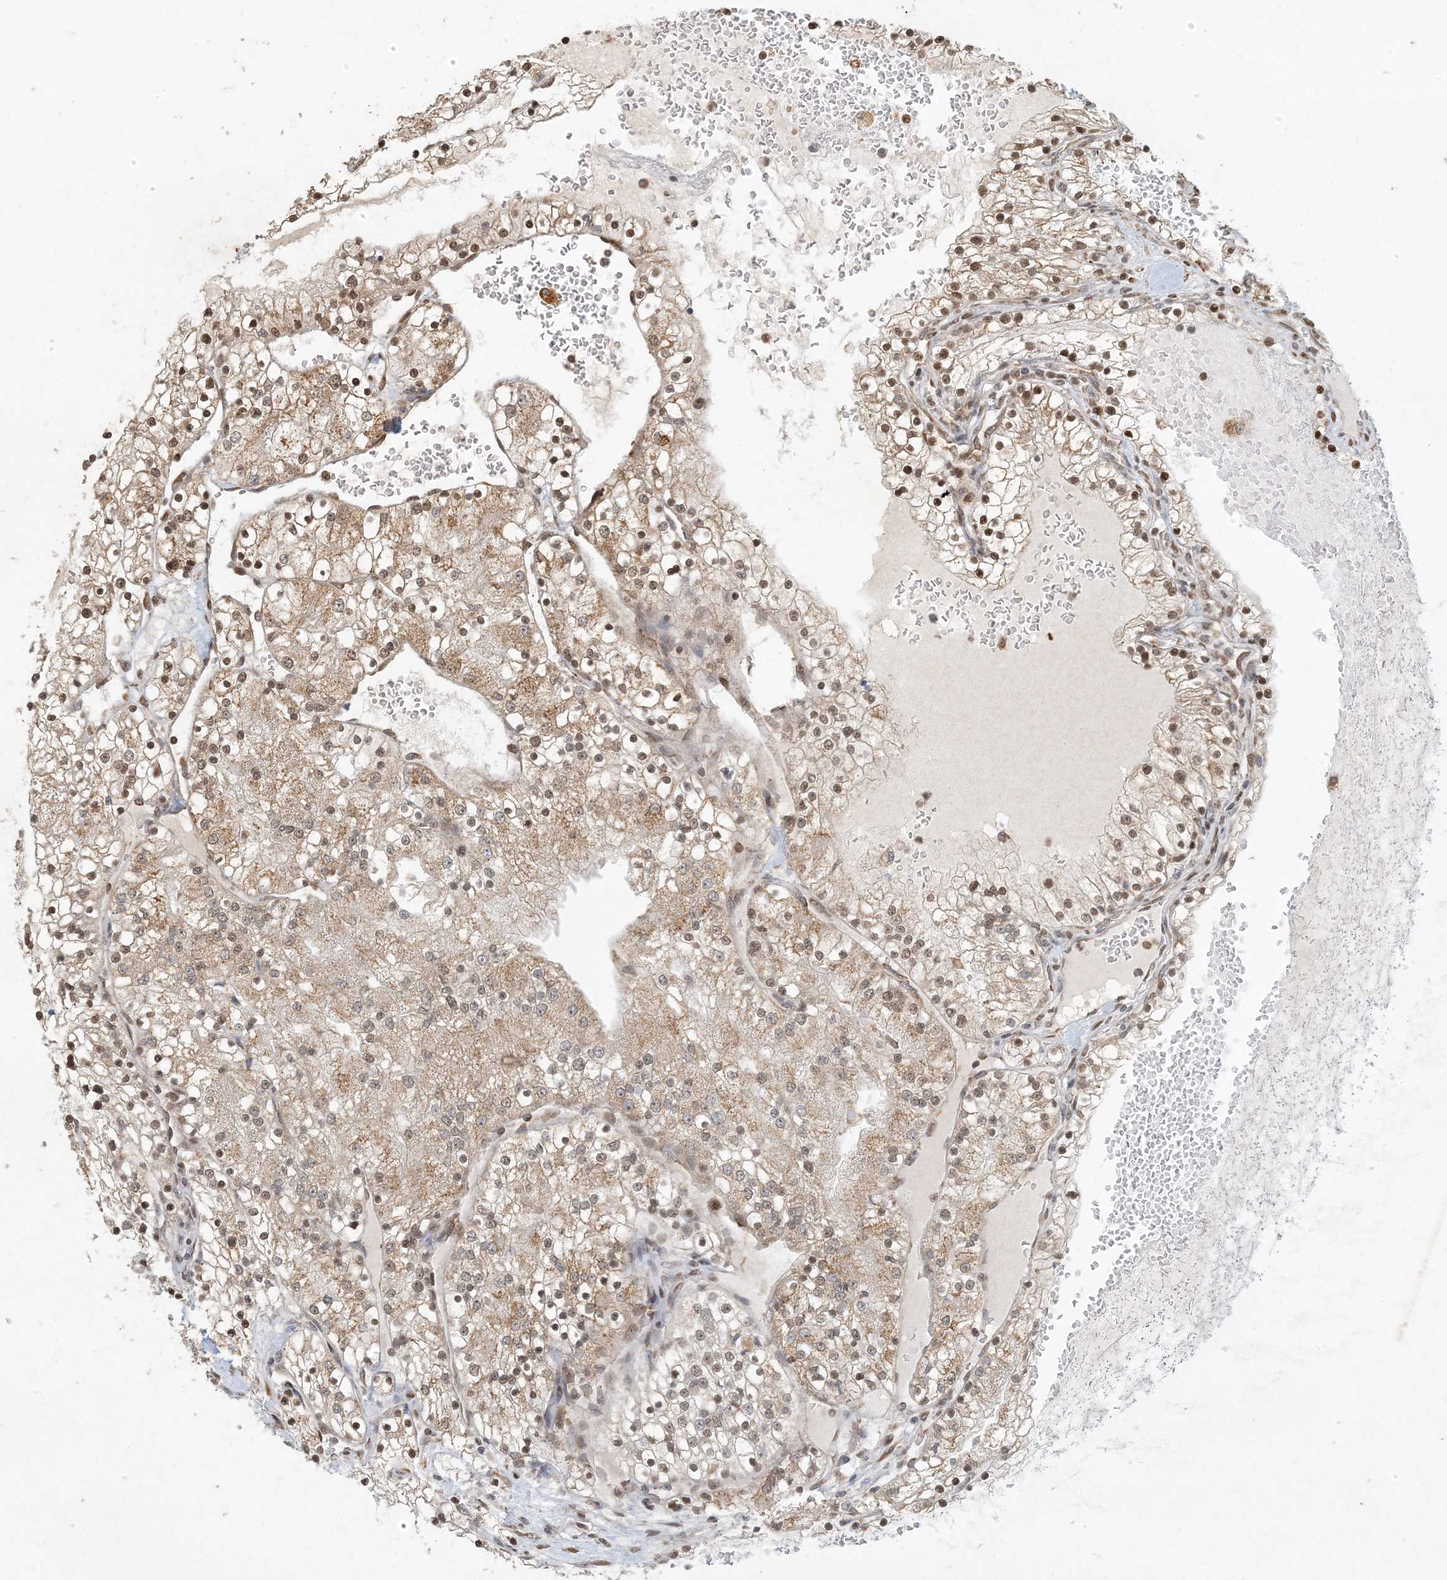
{"staining": {"intensity": "strong", "quantity": ">75%", "location": "cytoplasmic/membranous,nuclear"}, "tissue": "renal cancer", "cell_type": "Tumor cells", "image_type": "cancer", "snomed": [{"axis": "morphology", "description": "Normal tissue, NOS"}, {"axis": "morphology", "description": "Adenocarcinoma, NOS"}, {"axis": "topography", "description": "Kidney"}], "caption": "Renal cancer (adenocarcinoma) was stained to show a protein in brown. There is high levels of strong cytoplasmic/membranous and nuclear positivity in about >75% of tumor cells.", "gene": "AK9", "patient": {"sex": "male", "age": 68}}